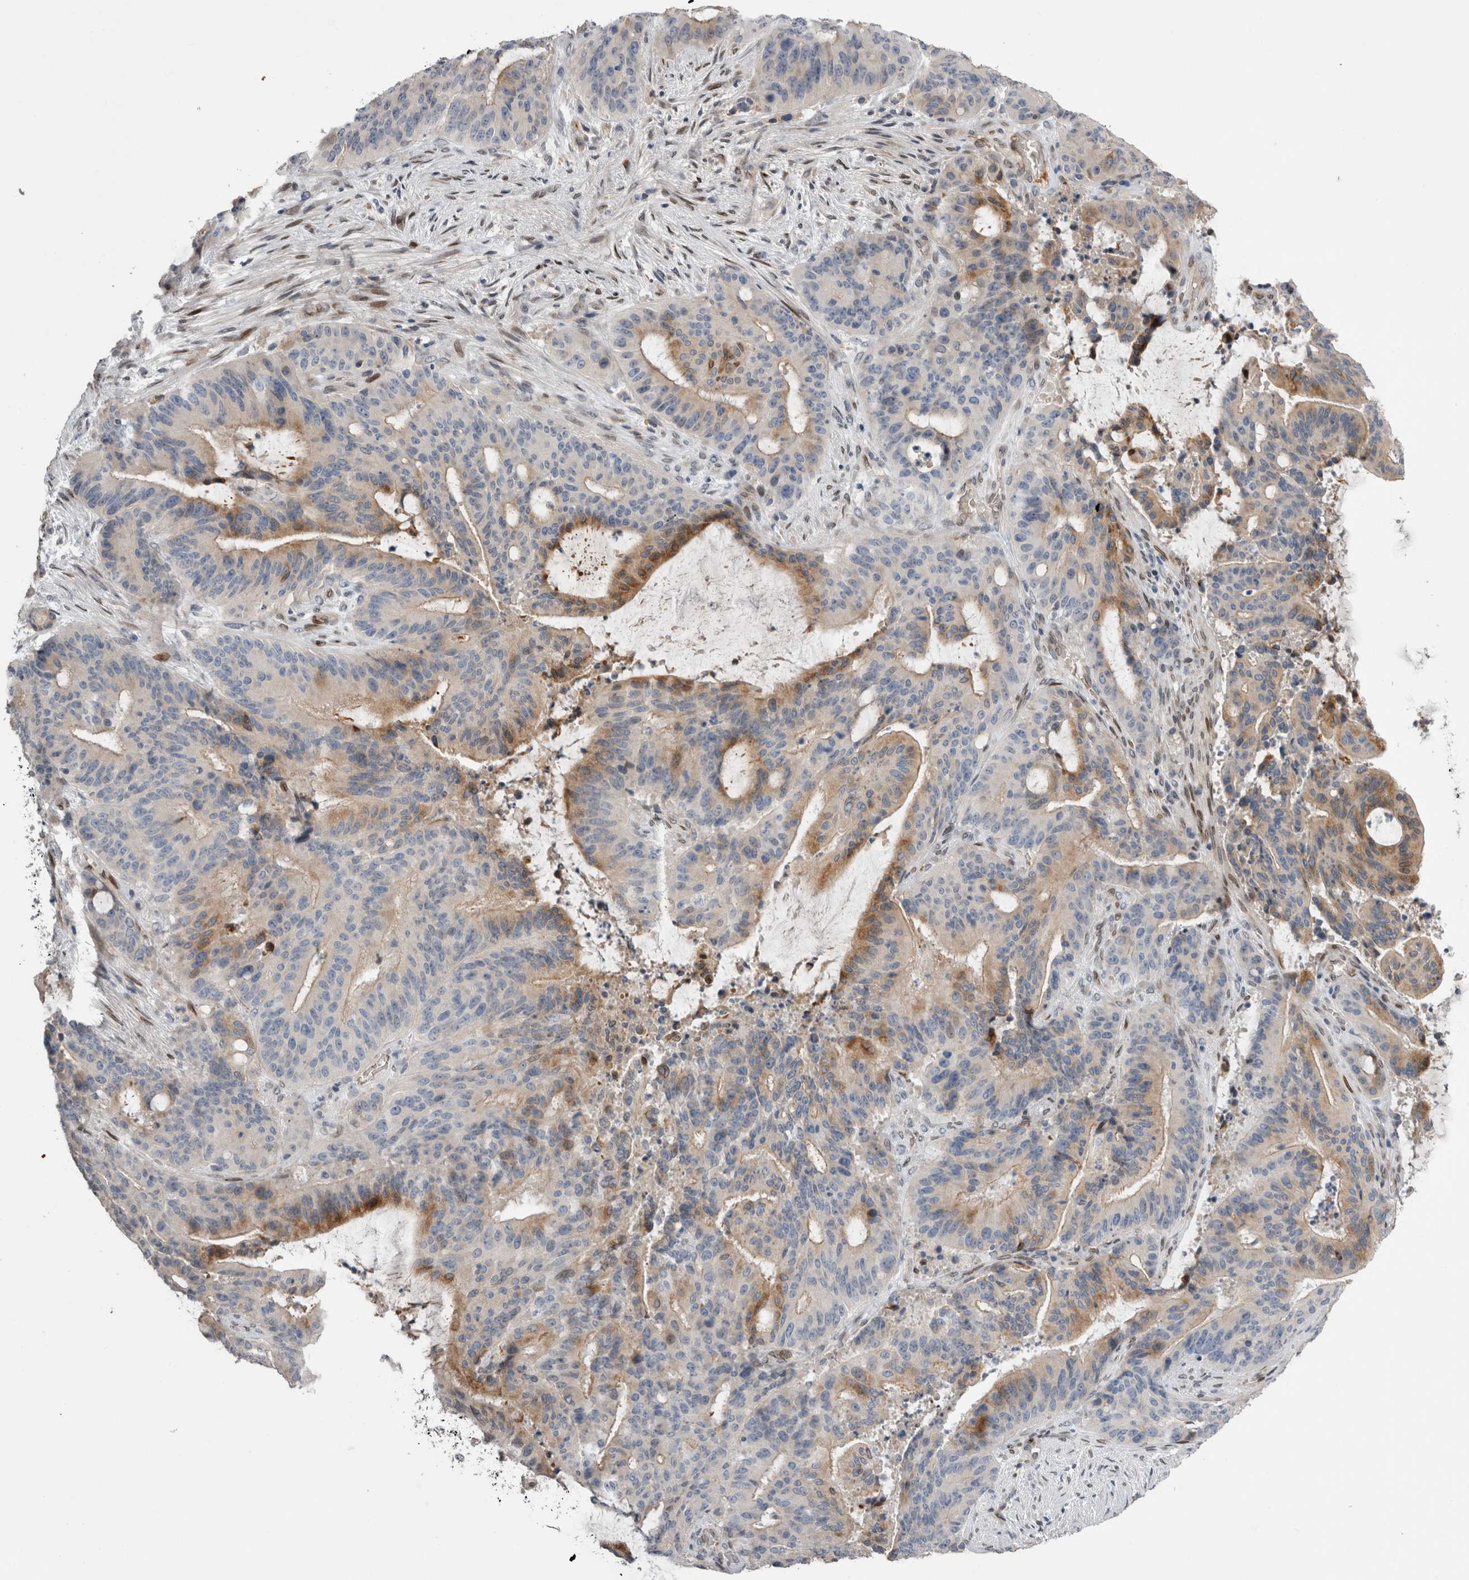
{"staining": {"intensity": "weak", "quantity": "25%-75%", "location": "cytoplasmic/membranous"}, "tissue": "liver cancer", "cell_type": "Tumor cells", "image_type": "cancer", "snomed": [{"axis": "morphology", "description": "Normal tissue, NOS"}, {"axis": "morphology", "description": "Cholangiocarcinoma"}, {"axis": "topography", "description": "Liver"}, {"axis": "topography", "description": "Peripheral nerve tissue"}], "caption": "Protein staining shows weak cytoplasmic/membranous positivity in approximately 25%-75% of tumor cells in liver cancer (cholangiocarcinoma).", "gene": "DMTN", "patient": {"sex": "female", "age": 73}}